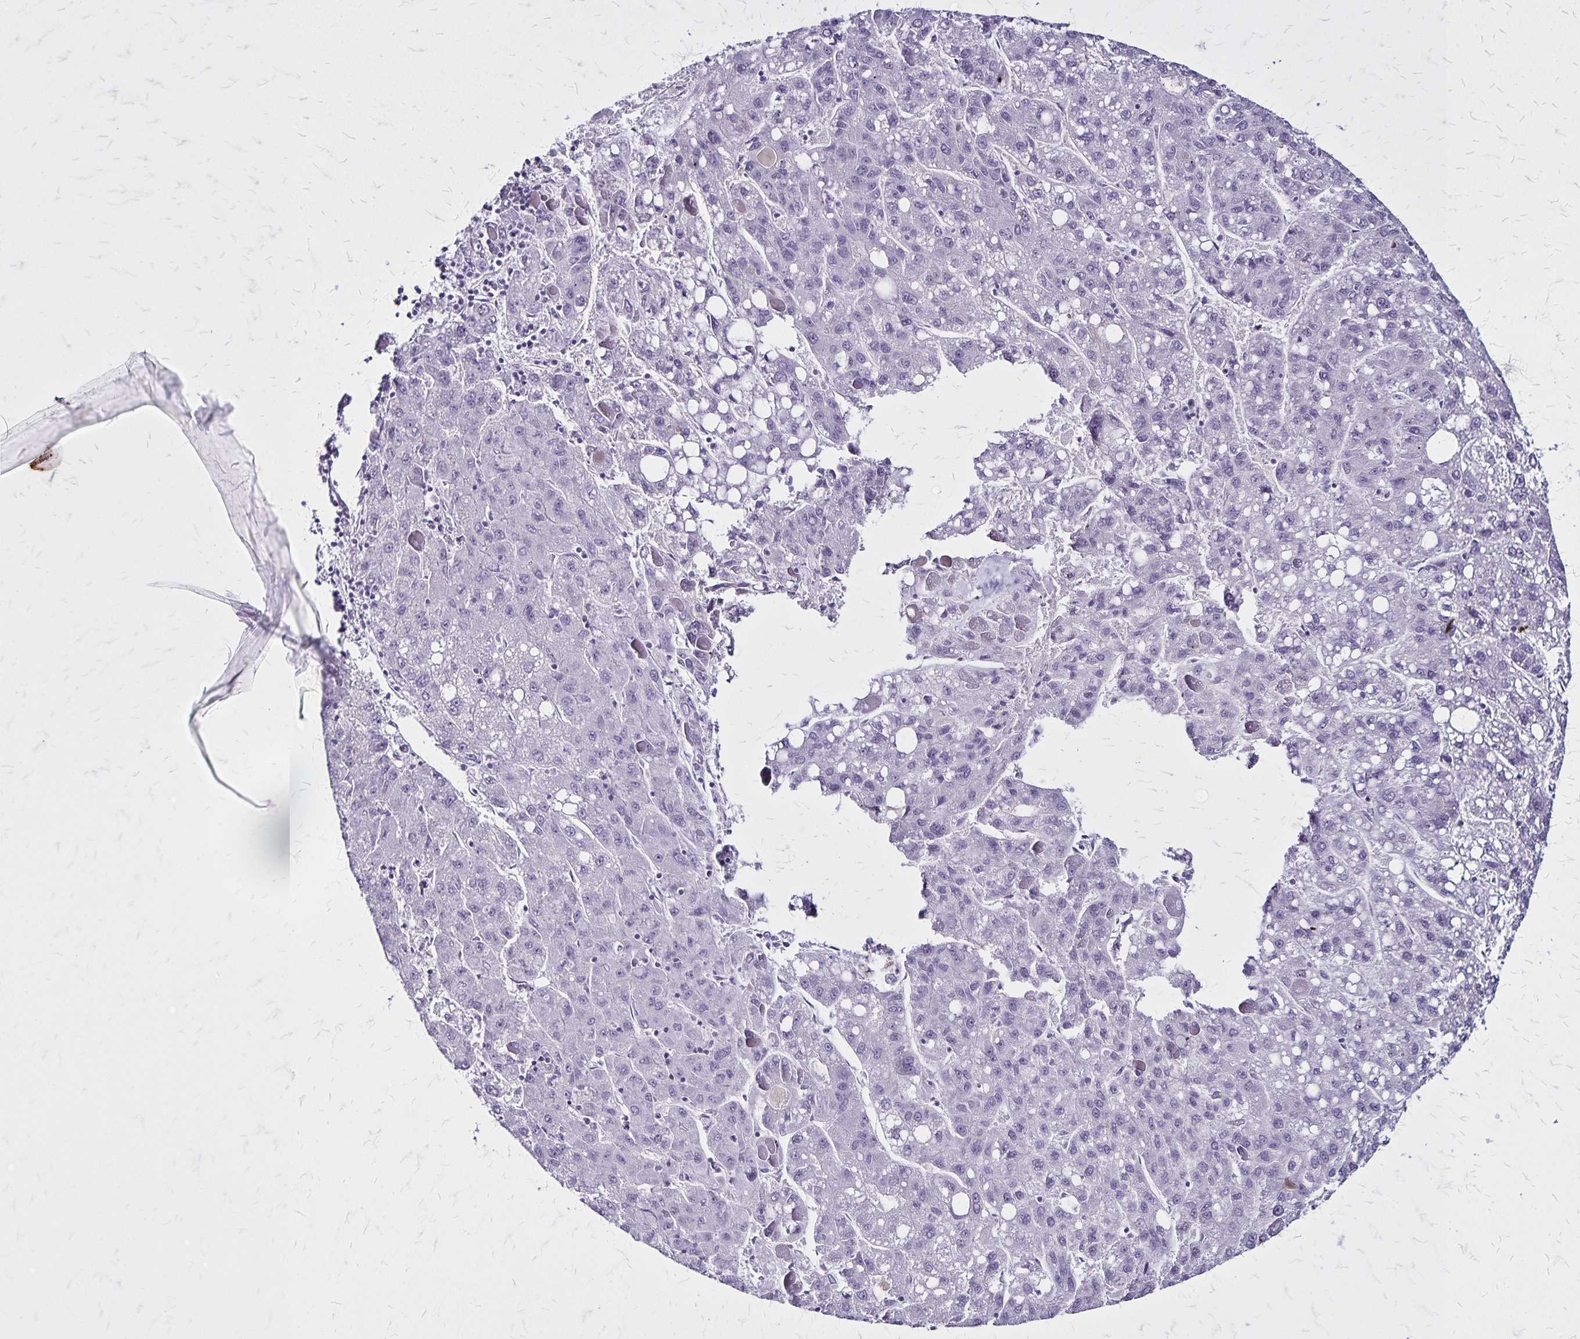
{"staining": {"intensity": "negative", "quantity": "none", "location": "none"}, "tissue": "liver cancer", "cell_type": "Tumor cells", "image_type": "cancer", "snomed": [{"axis": "morphology", "description": "Carcinoma, Hepatocellular, NOS"}, {"axis": "topography", "description": "Liver"}], "caption": "IHC histopathology image of hepatocellular carcinoma (liver) stained for a protein (brown), which reveals no positivity in tumor cells.", "gene": "KRT2", "patient": {"sex": "female", "age": 82}}